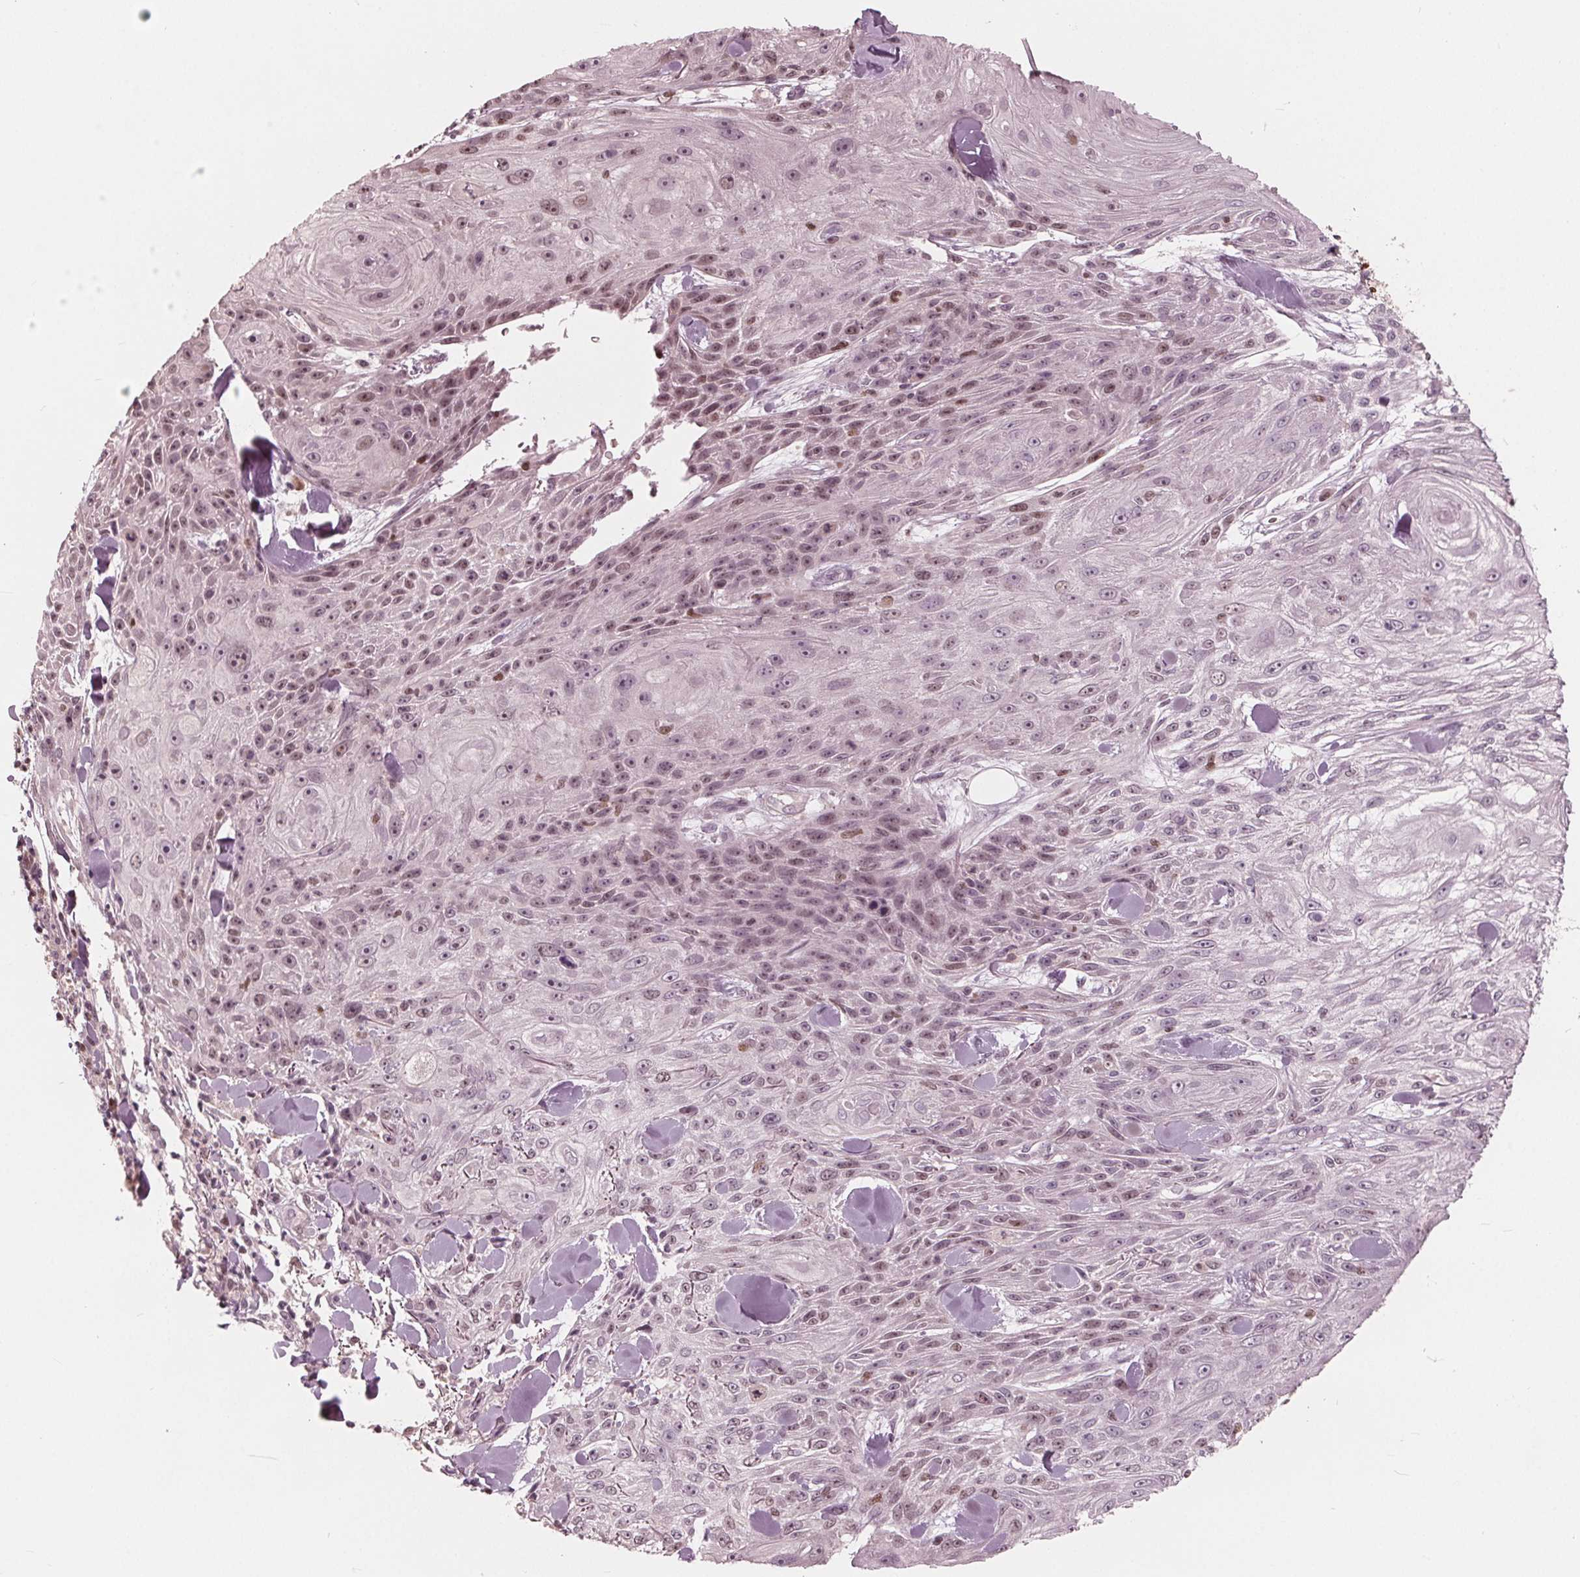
{"staining": {"intensity": "weak", "quantity": "25%-75%", "location": "nuclear"}, "tissue": "skin cancer", "cell_type": "Tumor cells", "image_type": "cancer", "snomed": [{"axis": "morphology", "description": "Squamous cell carcinoma, NOS"}, {"axis": "topography", "description": "Skin"}], "caption": "This is an image of immunohistochemistry staining of skin squamous cell carcinoma, which shows weak positivity in the nuclear of tumor cells.", "gene": "HIRIP3", "patient": {"sex": "male", "age": 88}}